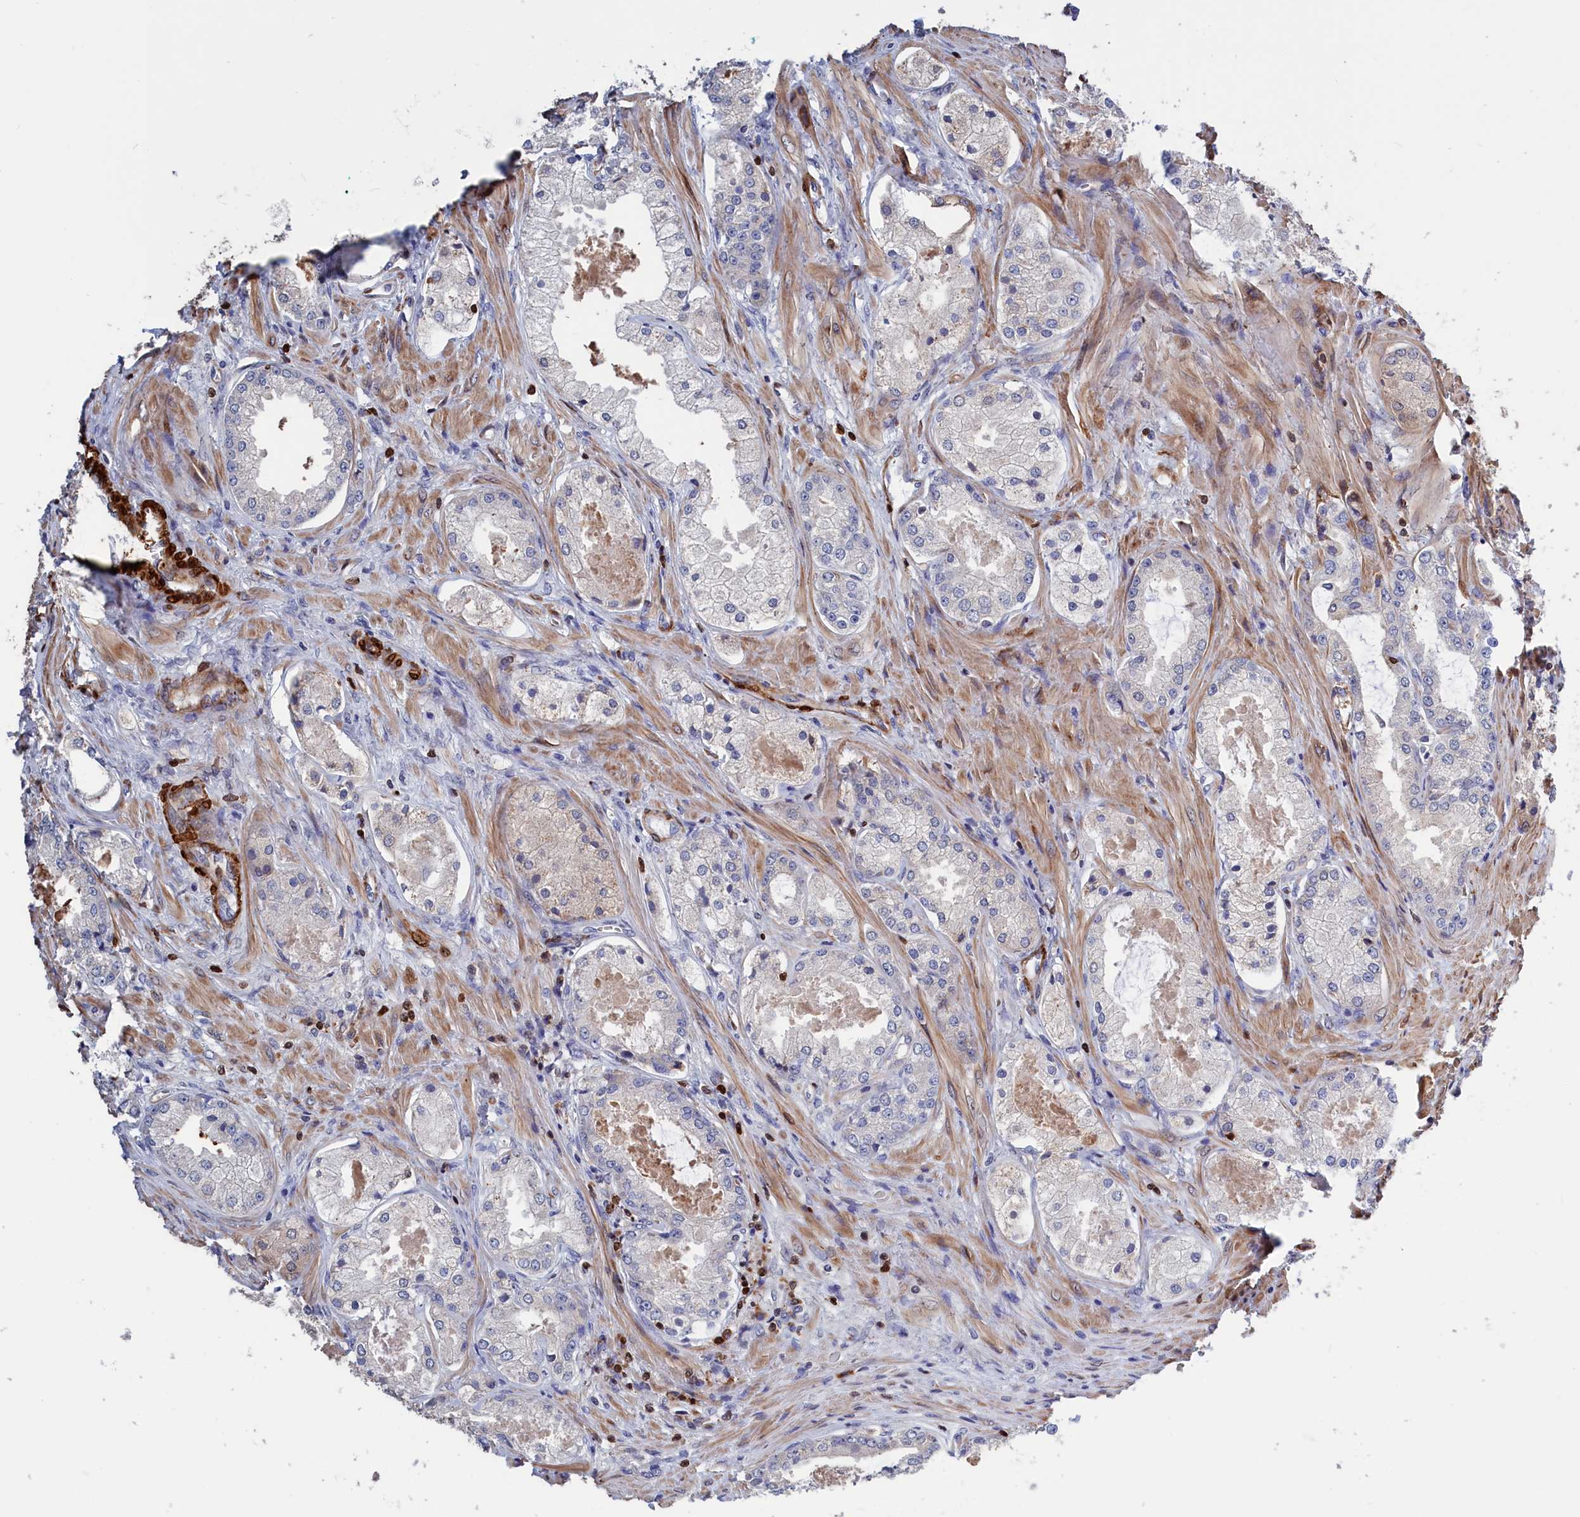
{"staining": {"intensity": "negative", "quantity": "none", "location": "none"}, "tissue": "prostate cancer", "cell_type": "Tumor cells", "image_type": "cancer", "snomed": [{"axis": "morphology", "description": "Adenocarcinoma, Low grade"}, {"axis": "topography", "description": "Prostate"}], "caption": "Image shows no protein staining in tumor cells of prostate cancer (low-grade adenocarcinoma) tissue. The staining is performed using DAB (3,3'-diaminobenzidine) brown chromogen with nuclei counter-stained in using hematoxylin.", "gene": "CRIP1", "patient": {"sex": "male", "age": 68}}